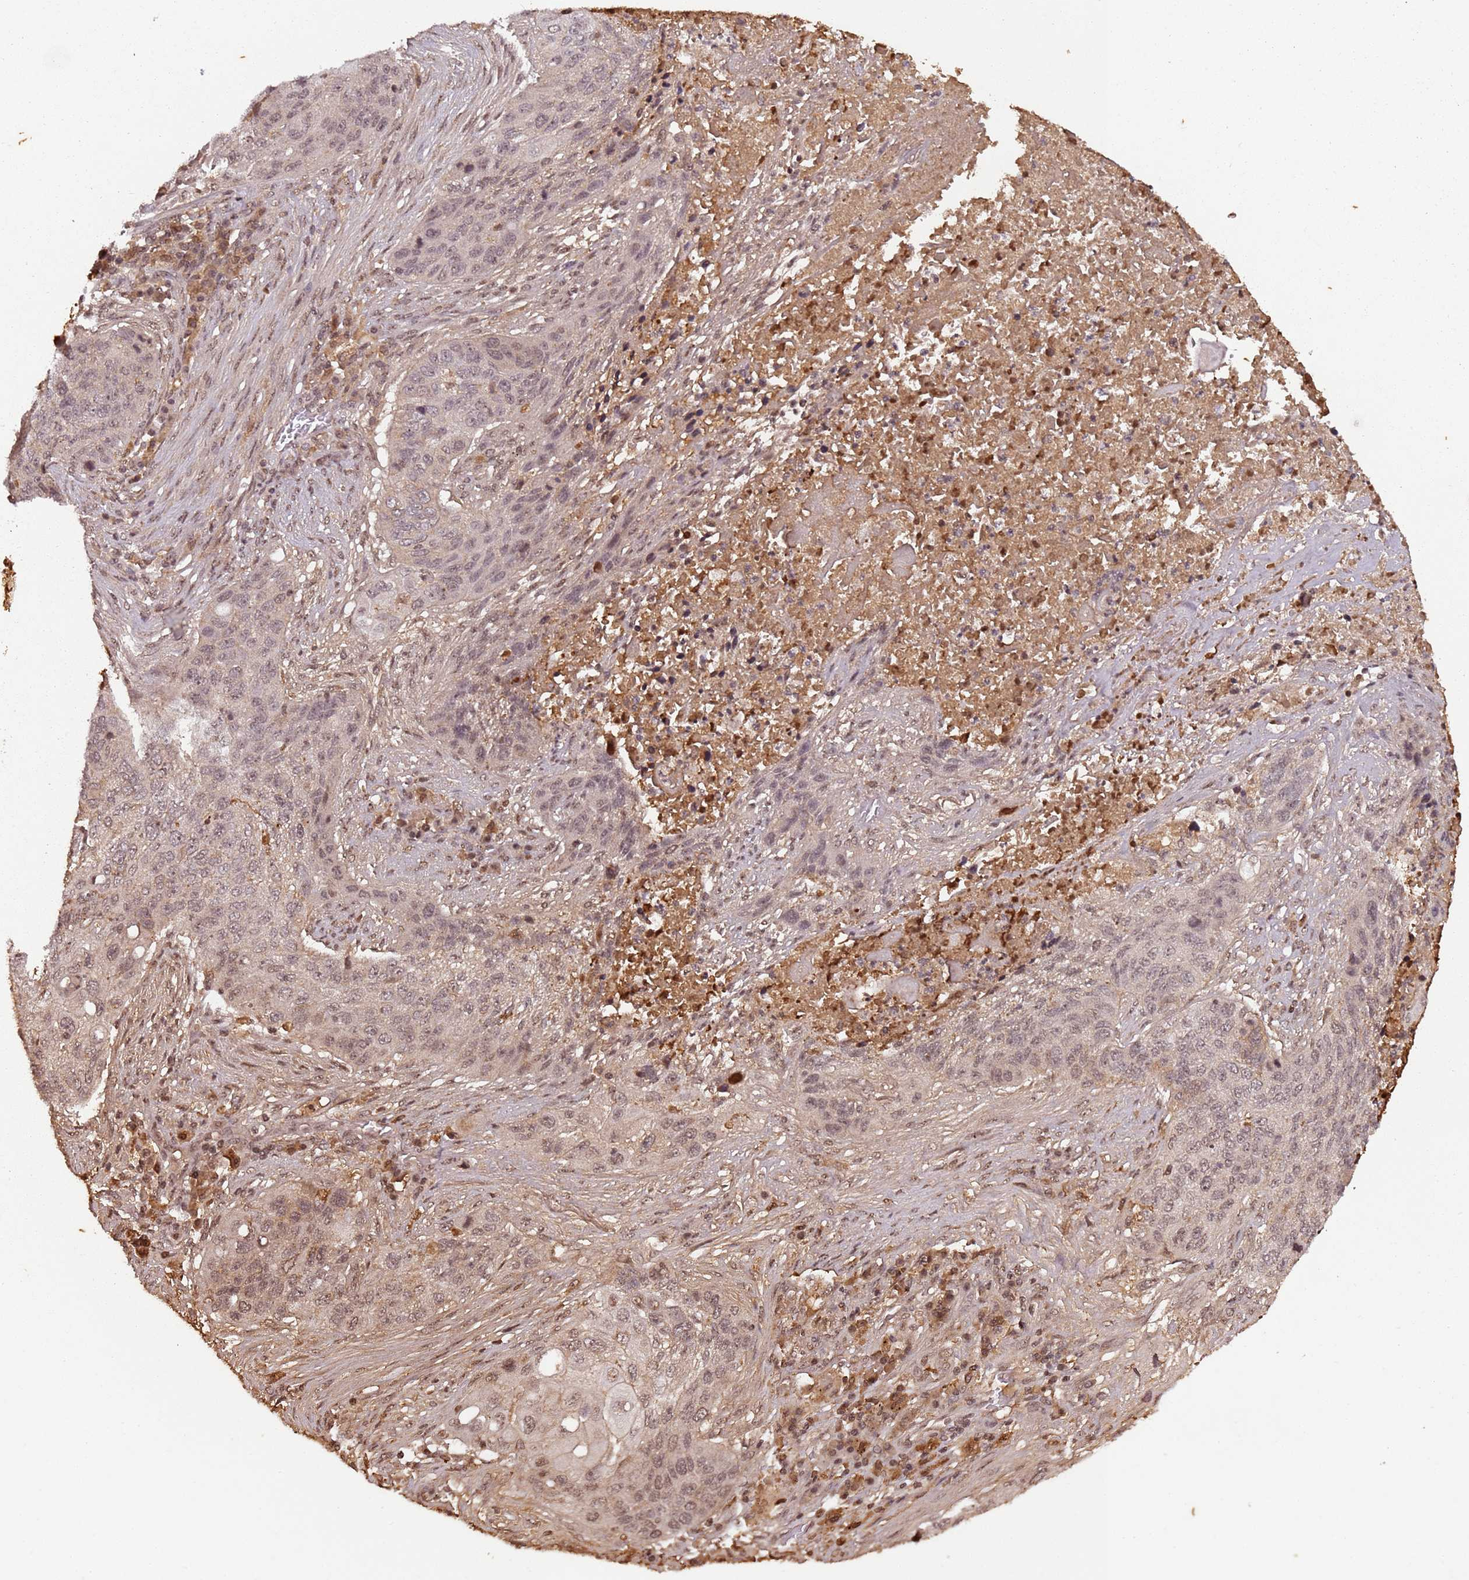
{"staining": {"intensity": "moderate", "quantity": "<25%", "location": "nuclear"}, "tissue": "lung cancer", "cell_type": "Tumor cells", "image_type": "cancer", "snomed": [{"axis": "morphology", "description": "Squamous cell carcinoma, NOS"}, {"axis": "topography", "description": "Lung"}], "caption": "IHC histopathology image of human lung cancer (squamous cell carcinoma) stained for a protein (brown), which demonstrates low levels of moderate nuclear expression in approximately <25% of tumor cells.", "gene": "COL1A2", "patient": {"sex": "female", "age": 63}}